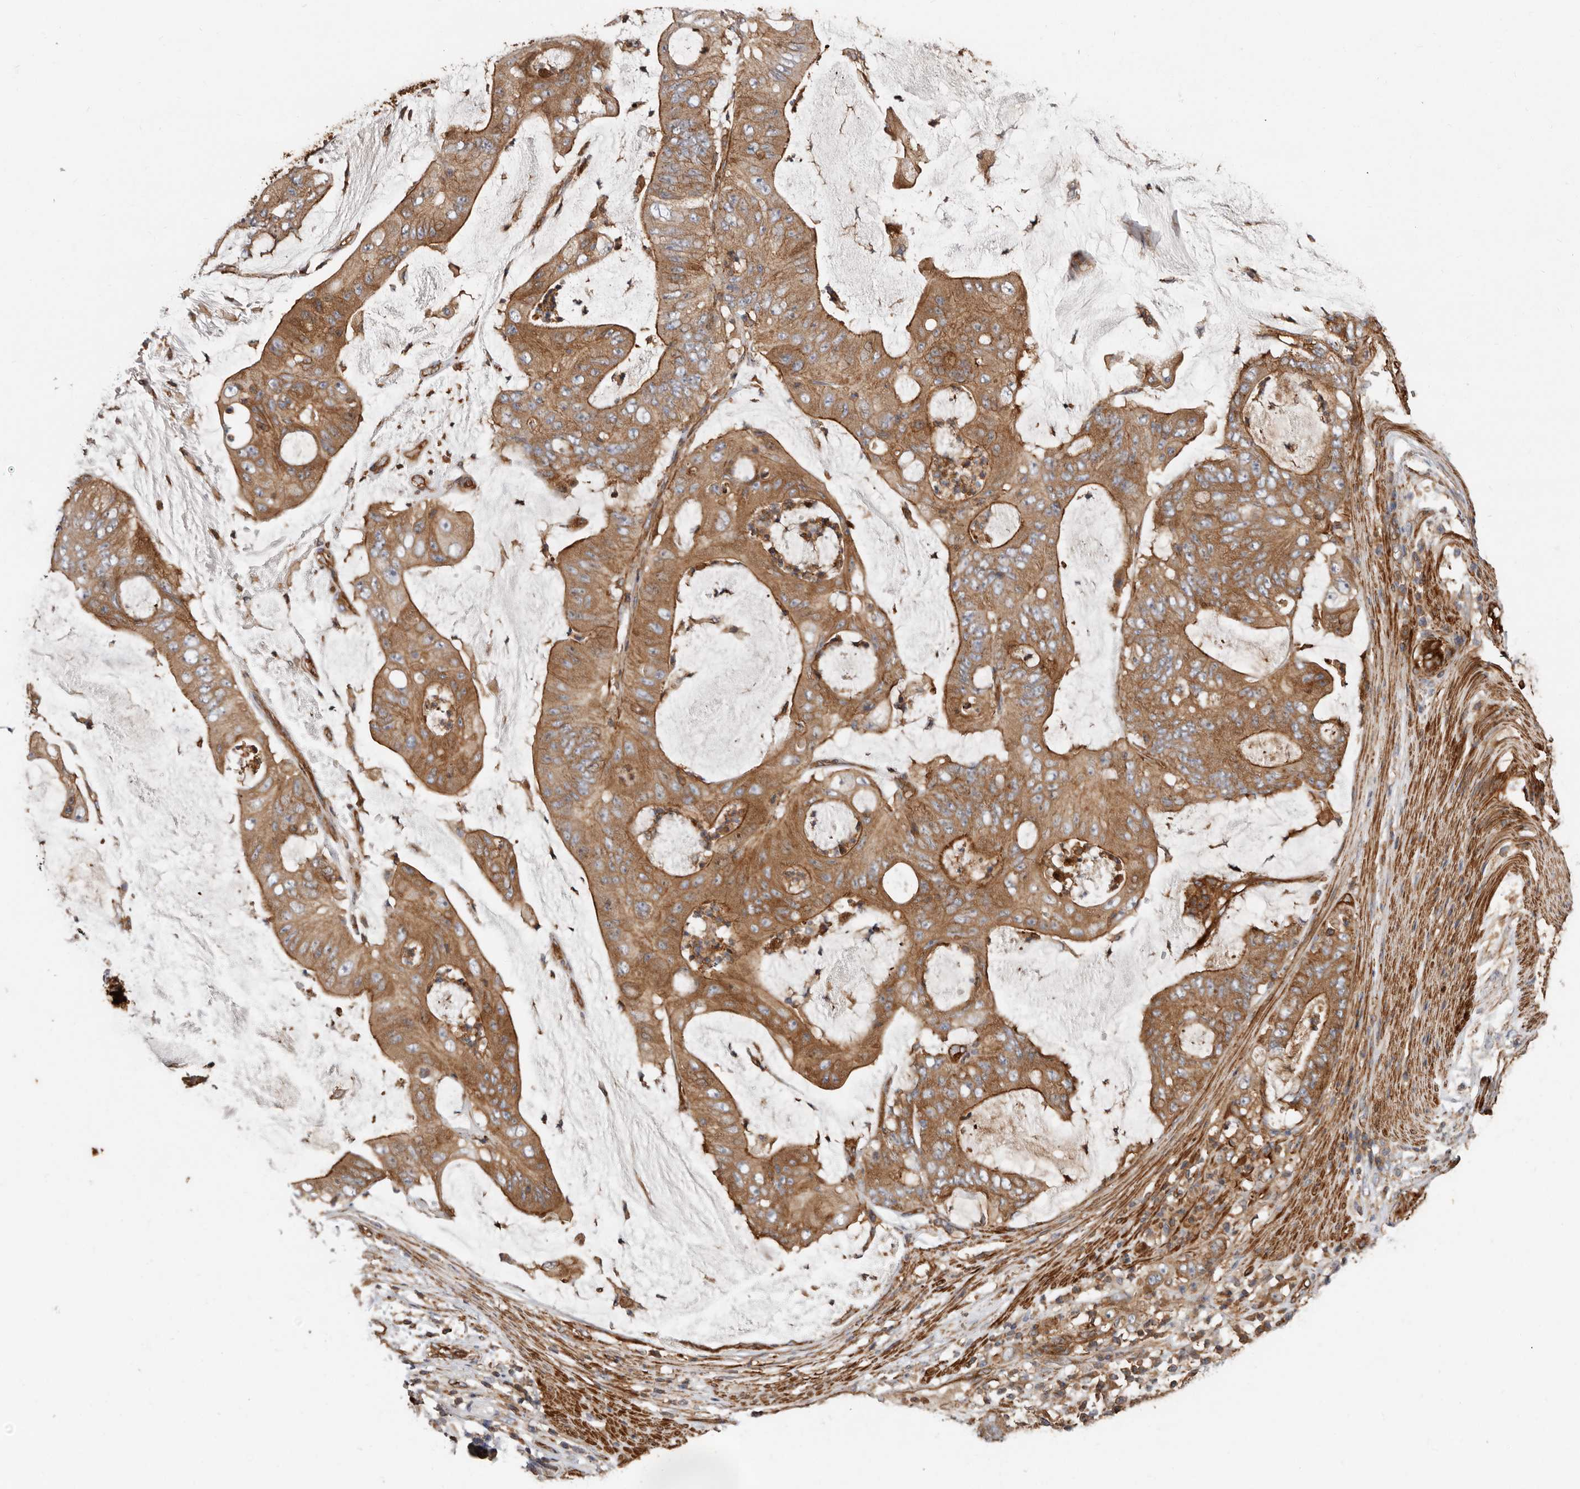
{"staining": {"intensity": "strong", "quantity": ">75%", "location": "cytoplasmic/membranous"}, "tissue": "stomach cancer", "cell_type": "Tumor cells", "image_type": "cancer", "snomed": [{"axis": "morphology", "description": "Adenocarcinoma, NOS"}, {"axis": "topography", "description": "Stomach"}], "caption": "Immunohistochemistry (DAB (3,3'-diaminobenzidine)) staining of human adenocarcinoma (stomach) exhibits strong cytoplasmic/membranous protein positivity in approximately >75% of tumor cells. The staining is performed using DAB (3,3'-diaminobenzidine) brown chromogen to label protein expression. The nuclei are counter-stained blue using hematoxylin.", "gene": "TMC7", "patient": {"sex": "female", "age": 73}}